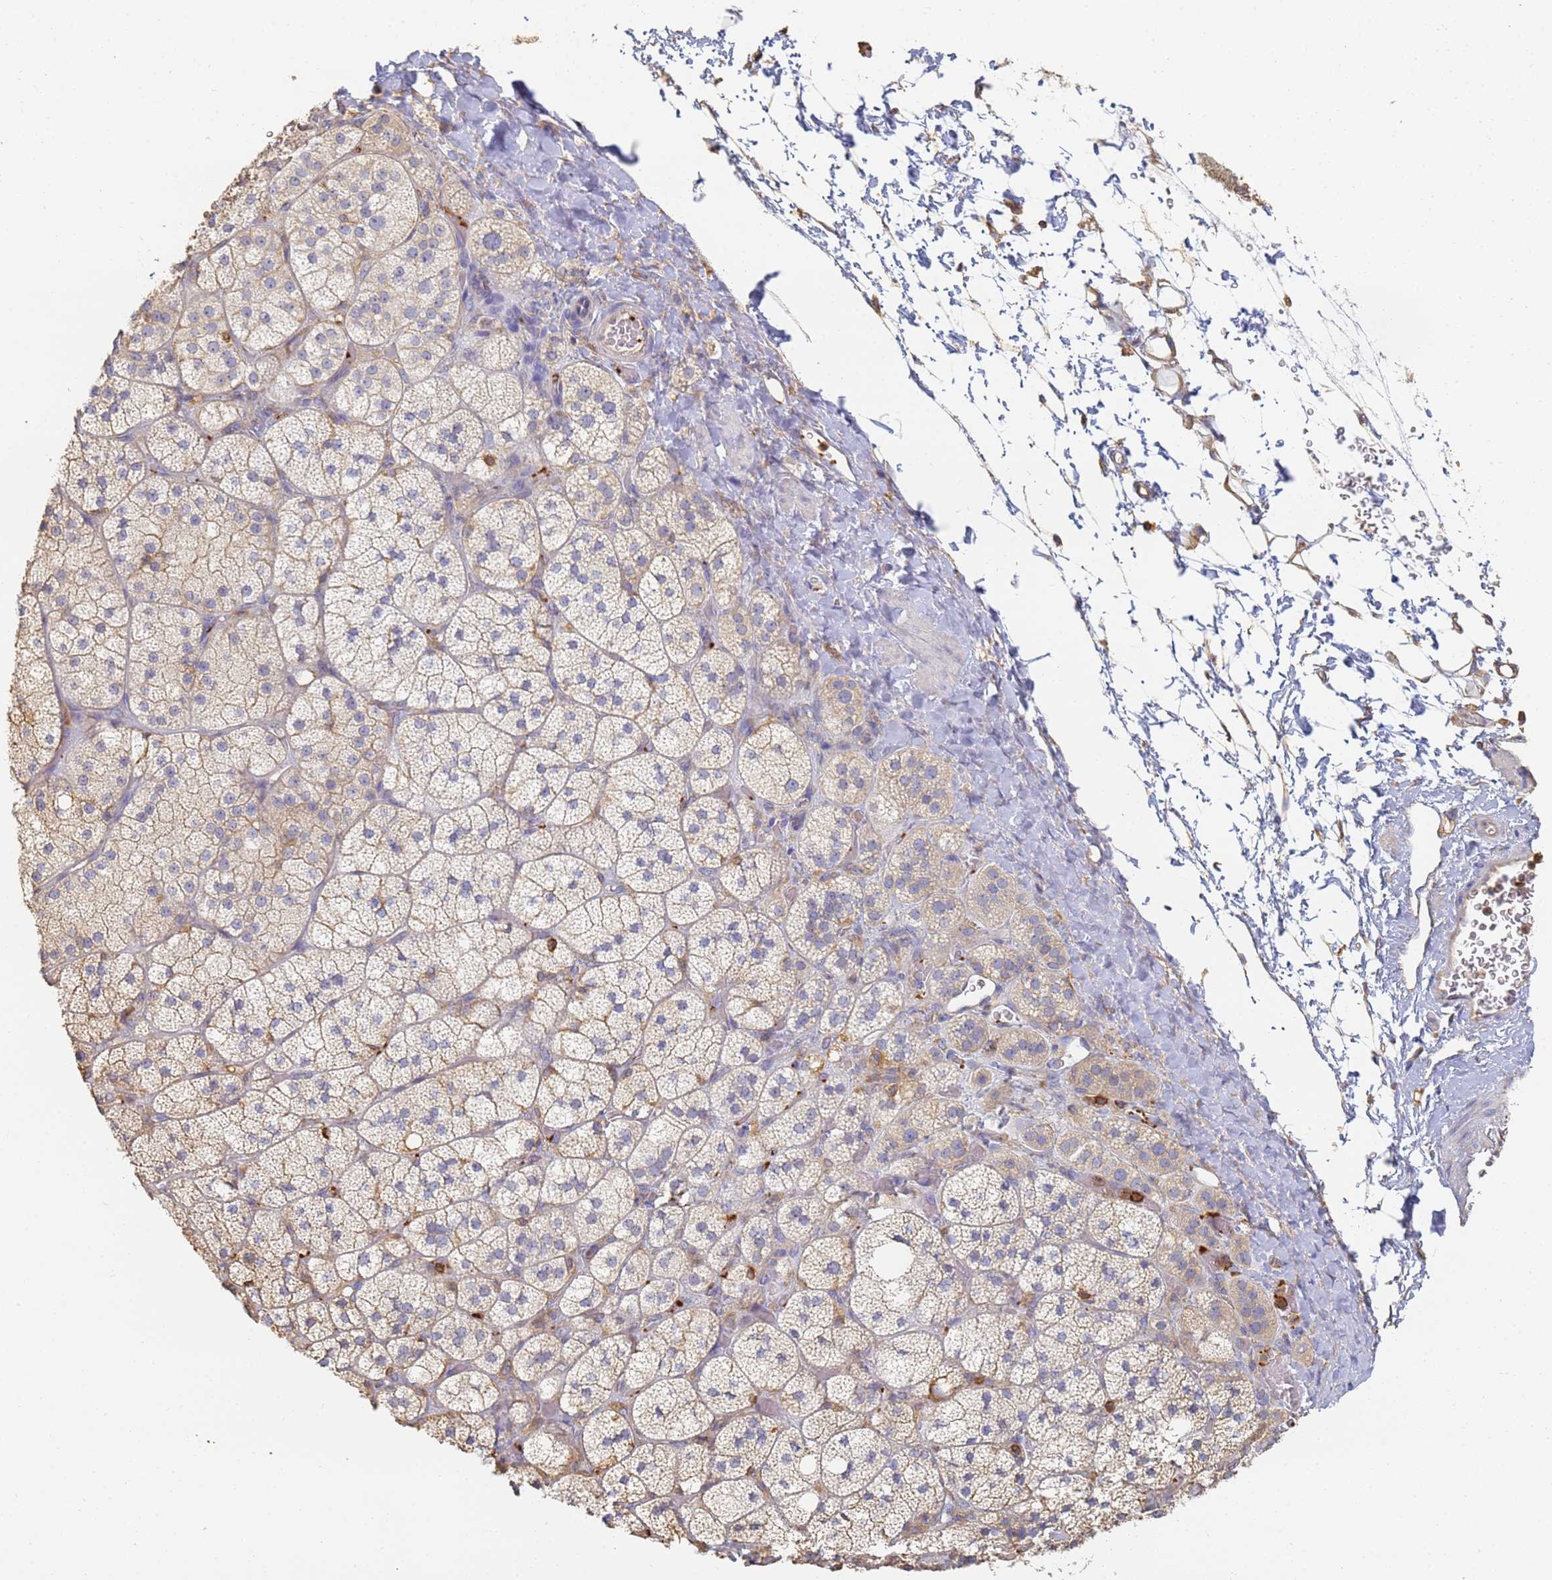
{"staining": {"intensity": "weak", "quantity": "25%-75%", "location": "cytoplasmic/membranous"}, "tissue": "adrenal gland", "cell_type": "Glandular cells", "image_type": "normal", "snomed": [{"axis": "morphology", "description": "Normal tissue, NOS"}, {"axis": "topography", "description": "Adrenal gland"}], "caption": "Normal adrenal gland exhibits weak cytoplasmic/membranous staining in about 25%-75% of glandular cells, visualized by immunohistochemistry. The staining is performed using DAB (3,3'-diaminobenzidine) brown chromogen to label protein expression. The nuclei are counter-stained blue using hematoxylin.", "gene": "BIN2", "patient": {"sex": "male", "age": 61}}